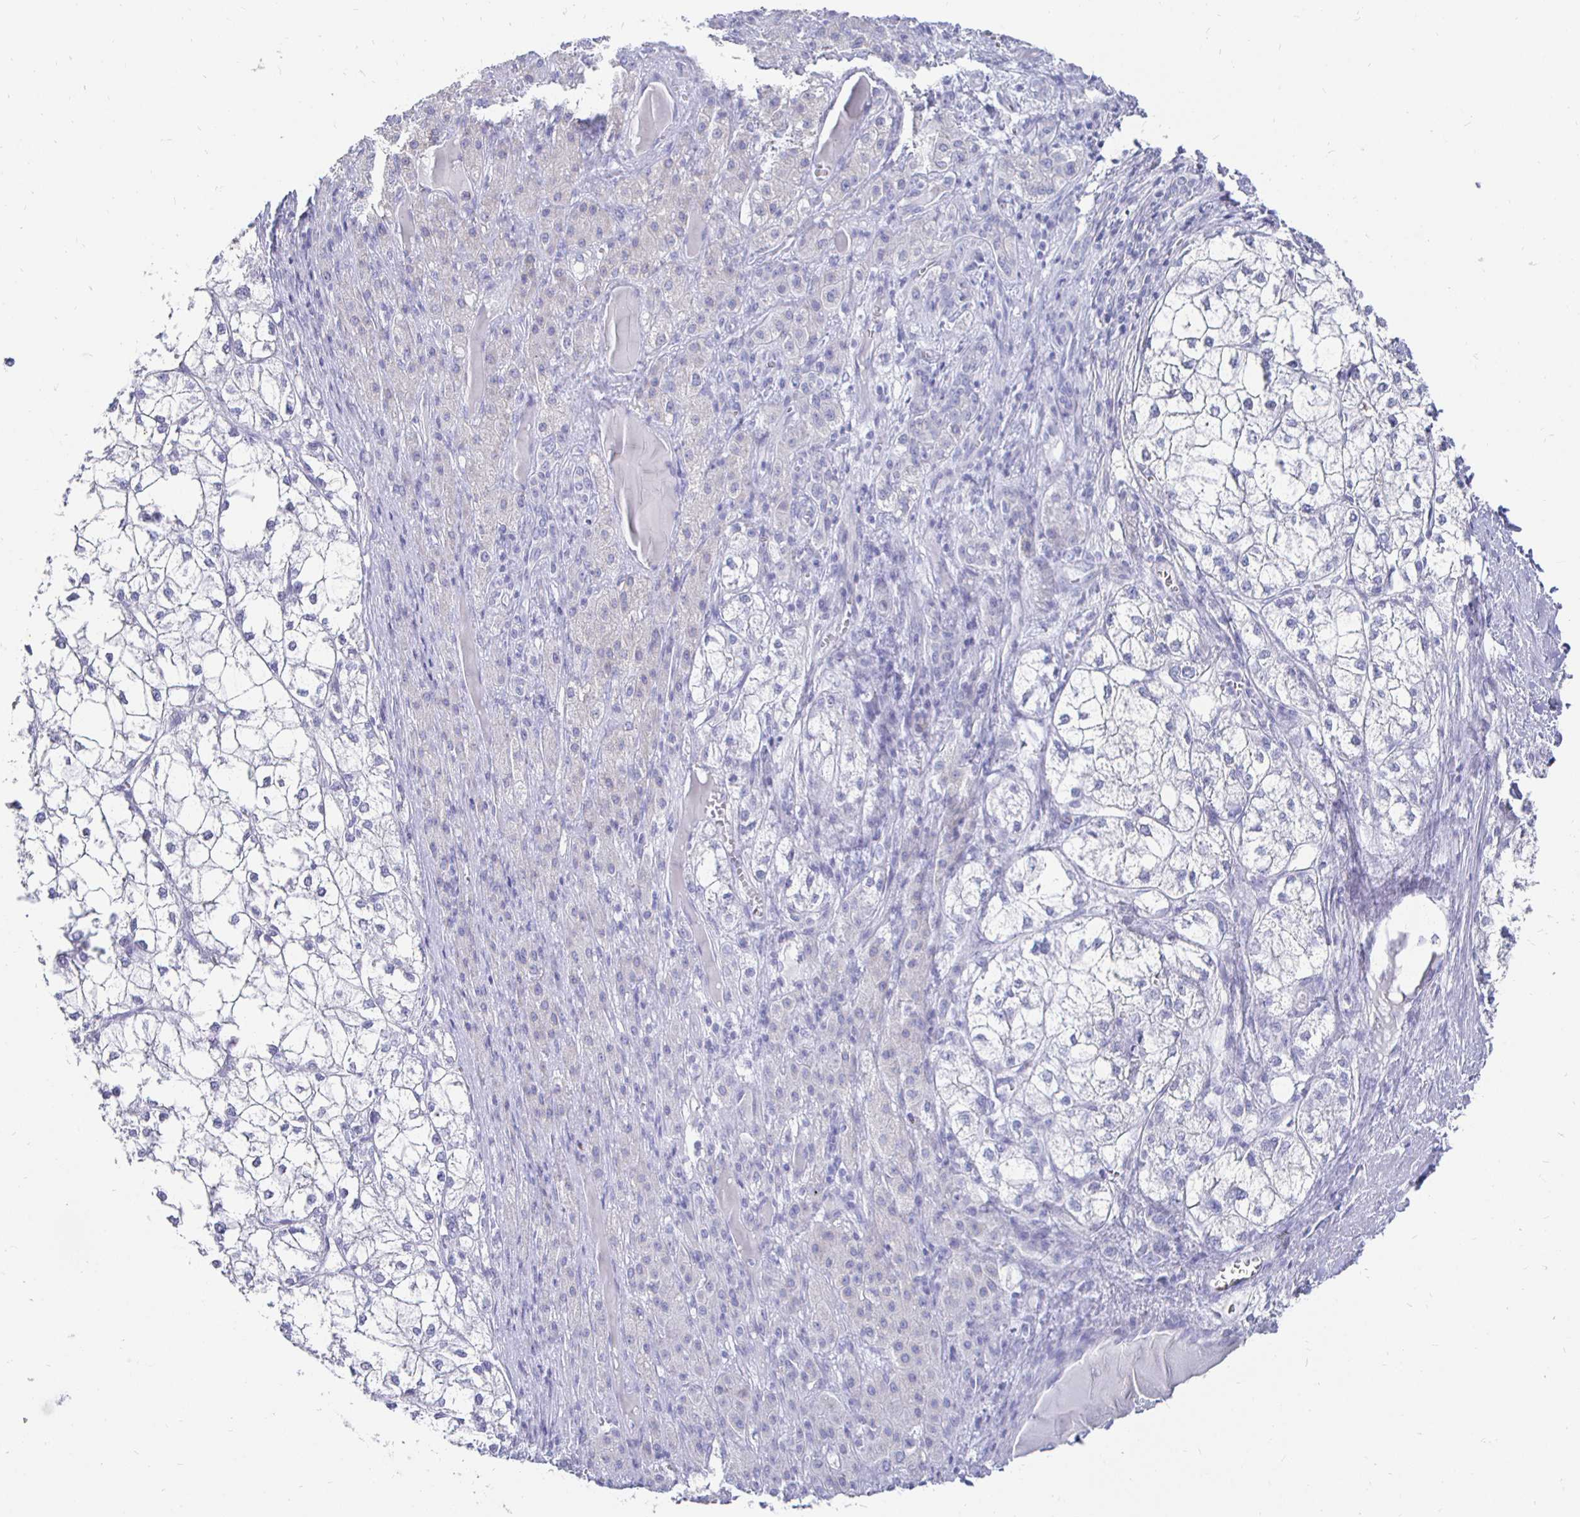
{"staining": {"intensity": "negative", "quantity": "none", "location": "none"}, "tissue": "liver cancer", "cell_type": "Tumor cells", "image_type": "cancer", "snomed": [{"axis": "morphology", "description": "Carcinoma, Hepatocellular, NOS"}, {"axis": "topography", "description": "Liver"}], "caption": "Histopathology image shows no significant protein expression in tumor cells of liver hepatocellular carcinoma.", "gene": "CR2", "patient": {"sex": "female", "age": 43}}